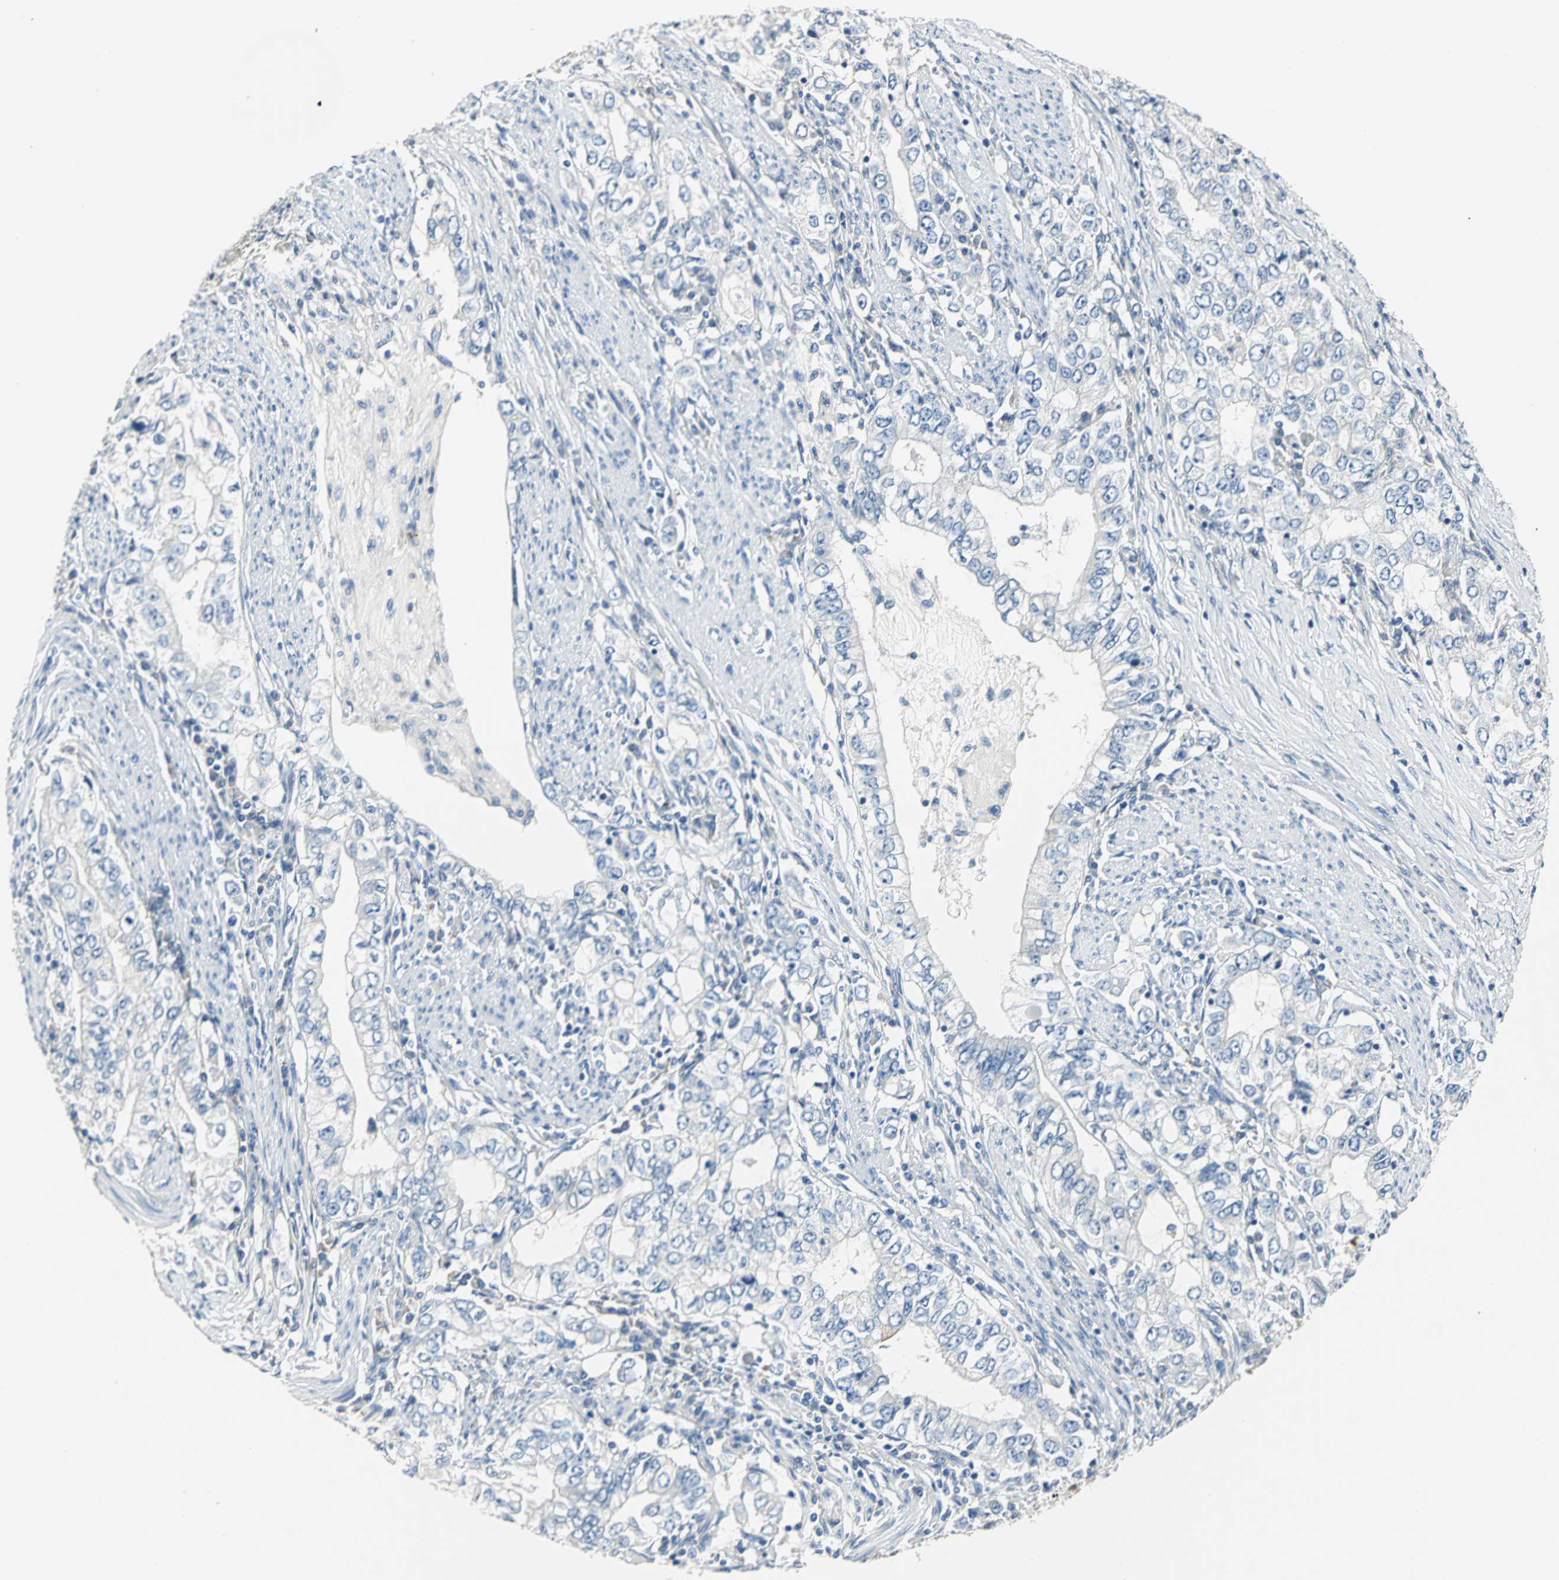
{"staining": {"intensity": "negative", "quantity": "none", "location": "none"}, "tissue": "stomach cancer", "cell_type": "Tumor cells", "image_type": "cancer", "snomed": [{"axis": "morphology", "description": "Adenocarcinoma, NOS"}, {"axis": "topography", "description": "Stomach, lower"}], "caption": "DAB (3,3'-diaminobenzidine) immunohistochemical staining of stomach cancer (adenocarcinoma) shows no significant staining in tumor cells.", "gene": "B3GNT2", "patient": {"sex": "female", "age": 72}}